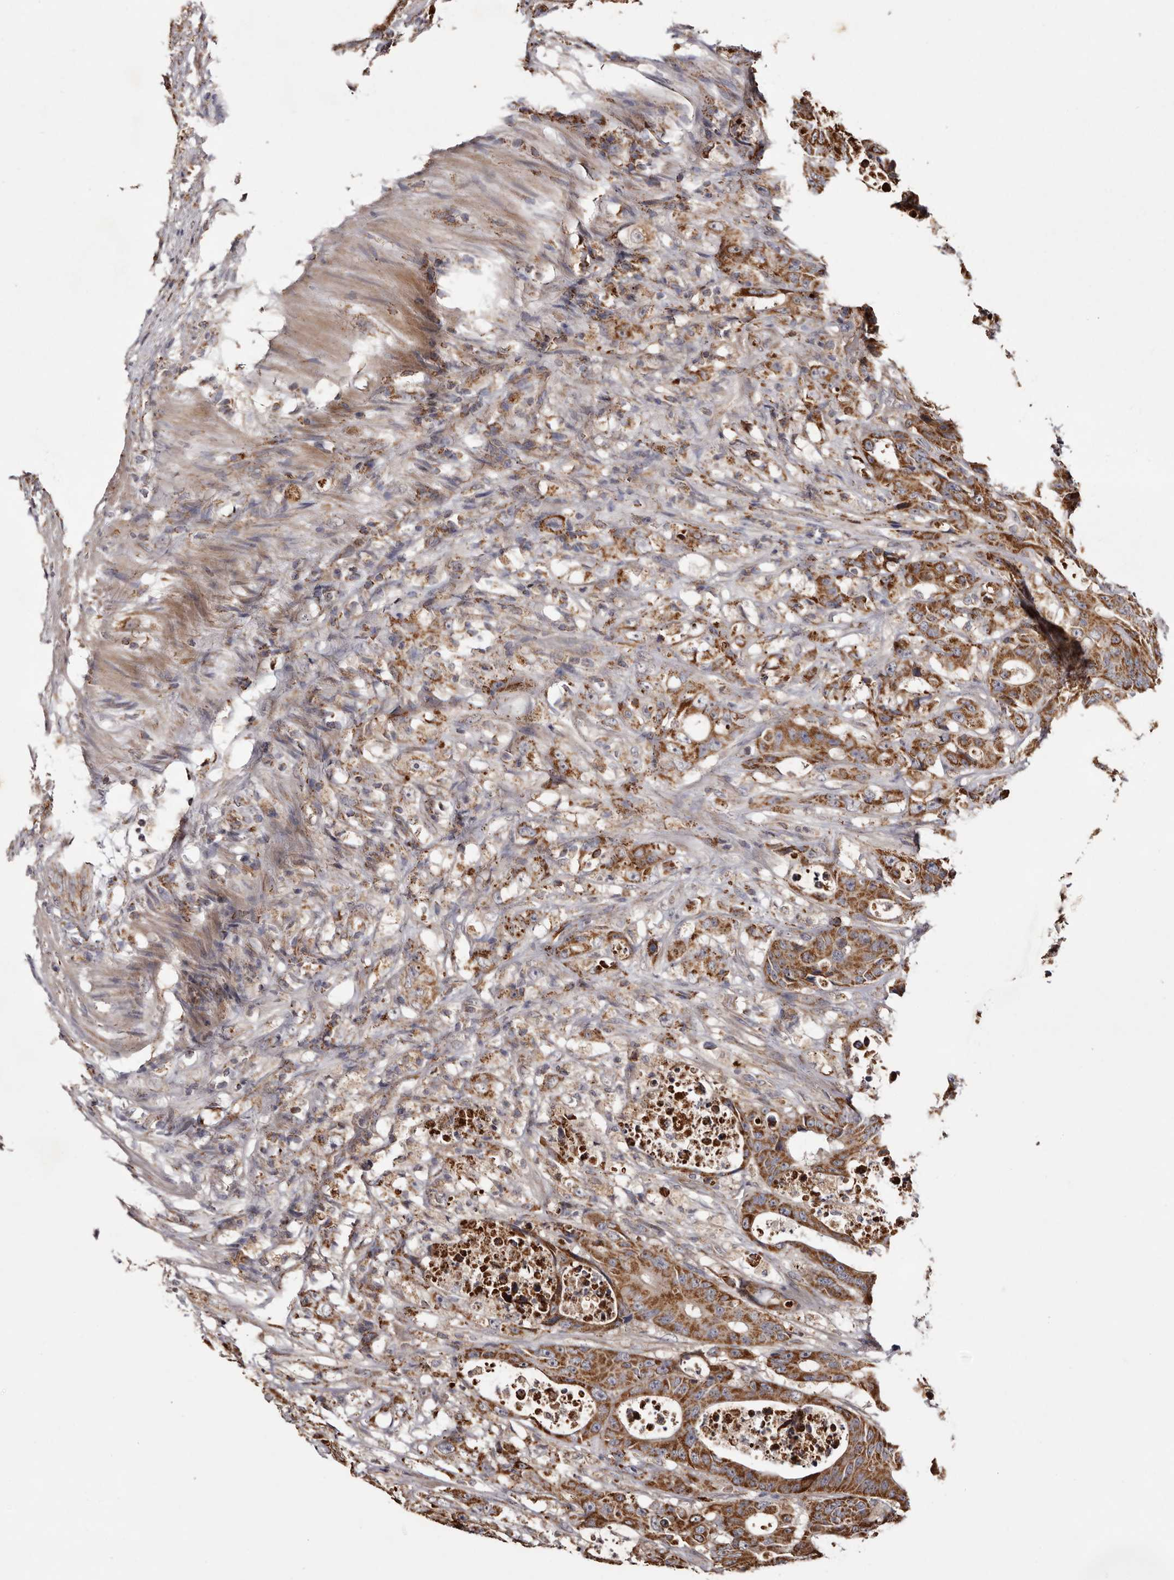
{"staining": {"intensity": "strong", "quantity": ">75%", "location": "cytoplasmic/membranous"}, "tissue": "colorectal cancer", "cell_type": "Tumor cells", "image_type": "cancer", "snomed": [{"axis": "morphology", "description": "Adenocarcinoma, NOS"}, {"axis": "topography", "description": "Colon"}], "caption": "Colorectal cancer (adenocarcinoma) stained with a protein marker shows strong staining in tumor cells.", "gene": "CPLANE2", "patient": {"sex": "male", "age": 83}}